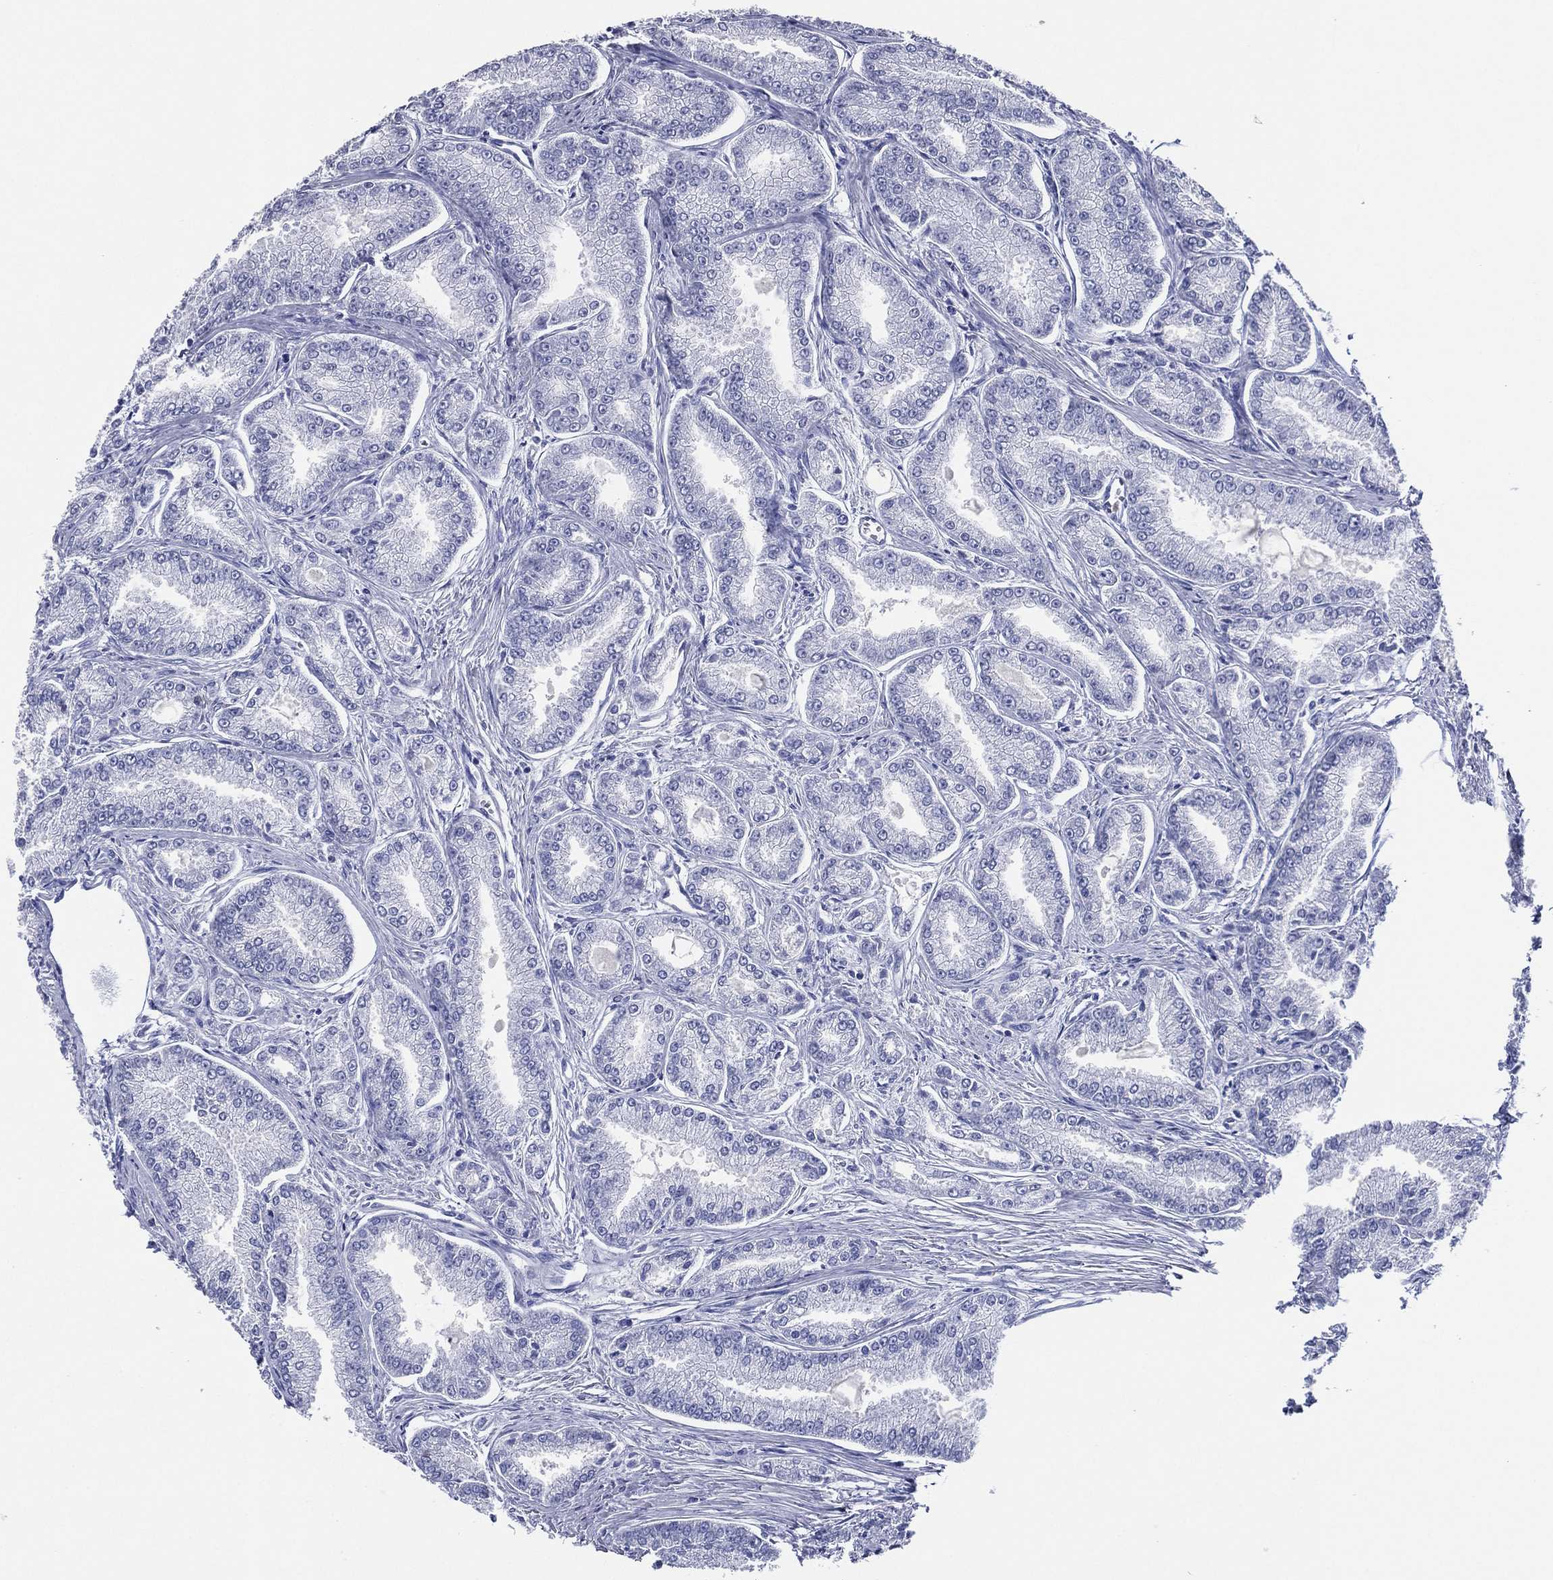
{"staining": {"intensity": "negative", "quantity": "none", "location": "none"}, "tissue": "prostate cancer", "cell_type": "Tumor cells", "image_type": "cancer", "snomed": [{"axis": "morphology", "description": "Adenocarcinoma, NOS"}, {"axis": "morphology", "description": "Adenocarcinoma, High grade"}, {"axis": "topography", "description": "Prostate"}], "caption": "Immunohistochemical staining of human prostate cancer (adenocarcinoma) demonstrates no significant staining in tumor cells.", "gene": "TFAP2A", "patient": {"sex": "male", "age": 70}}